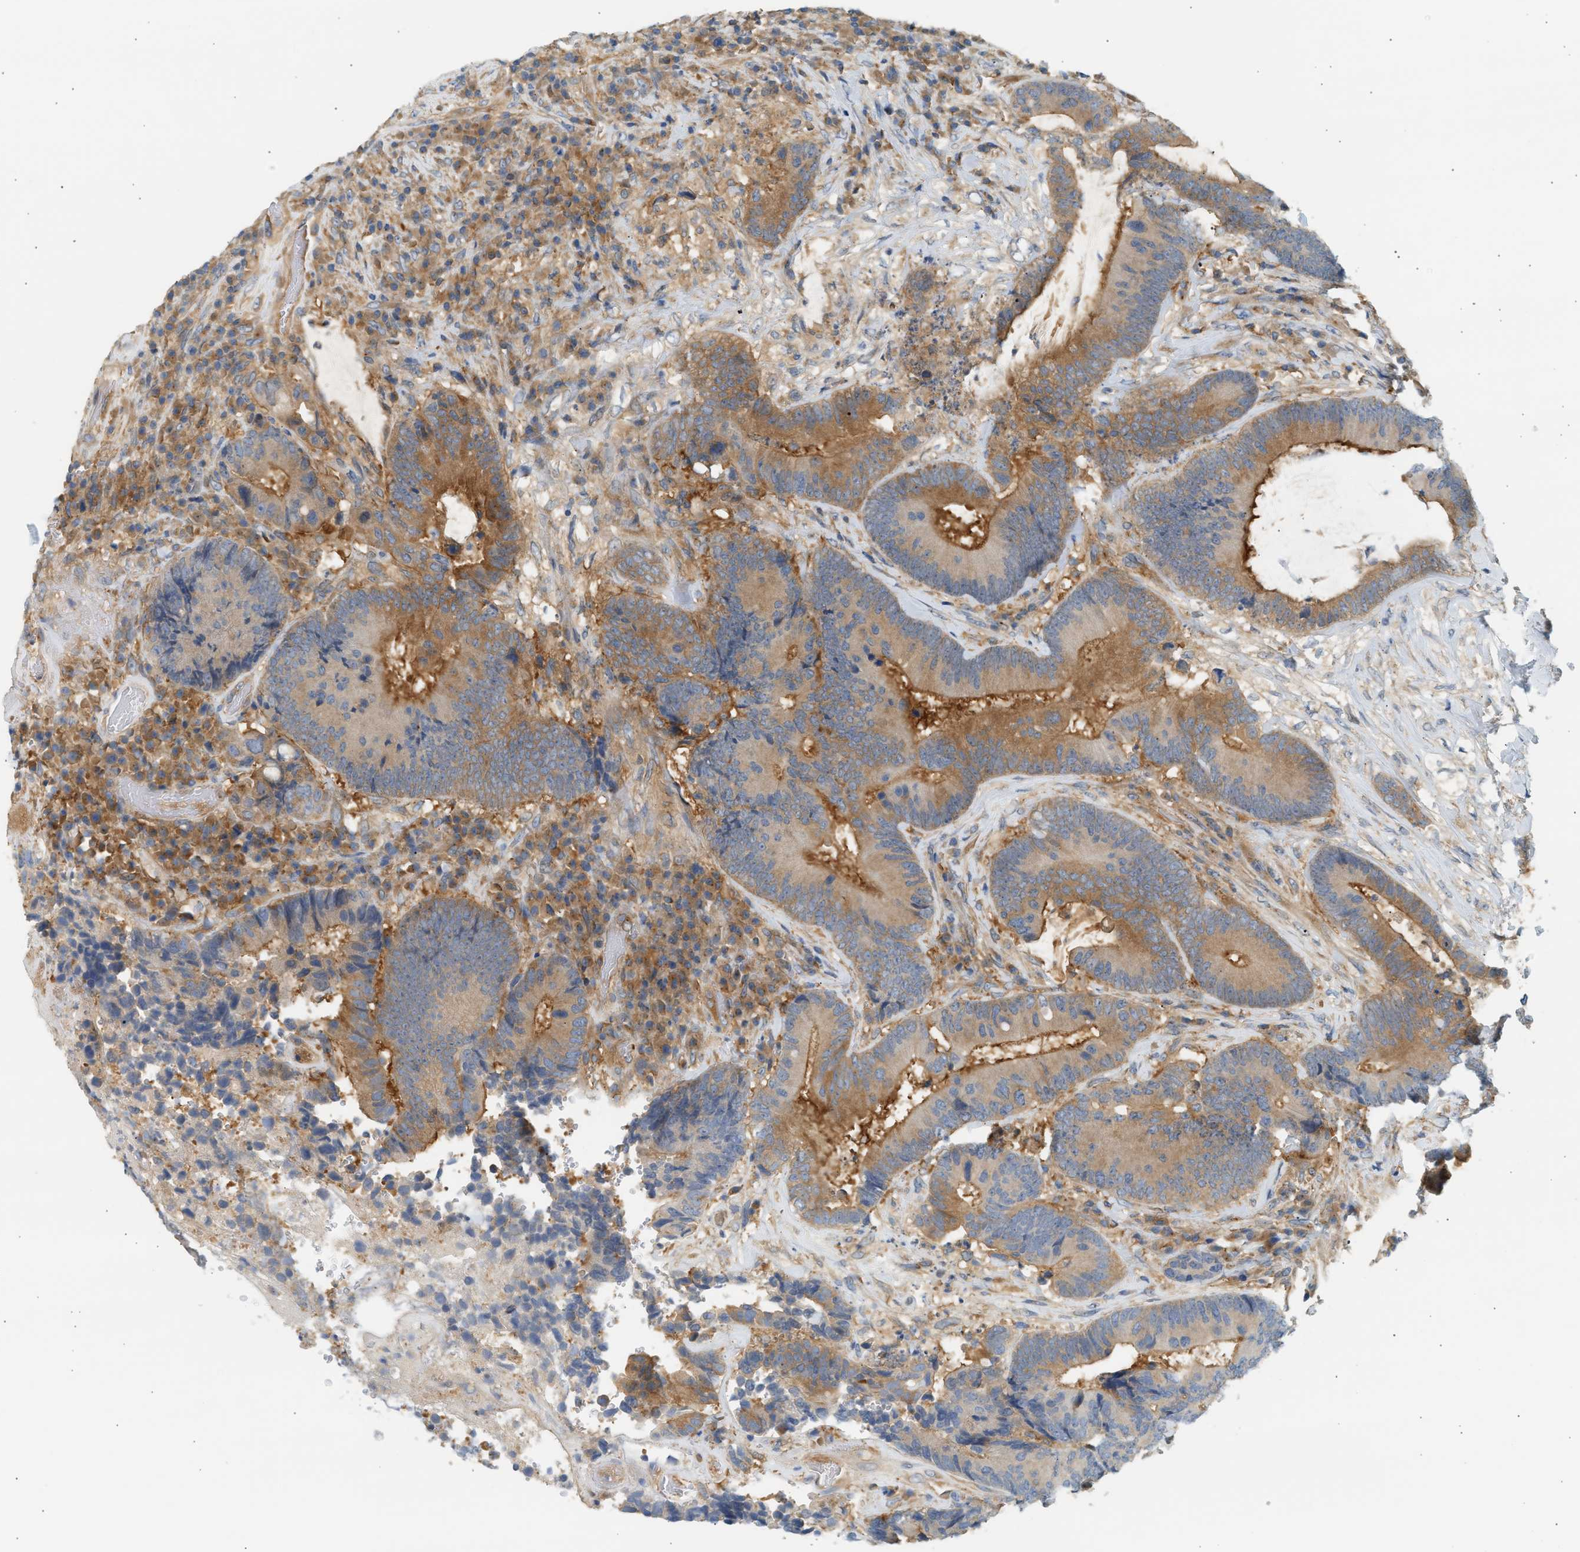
{"staining": {"intensity": "moderate", "quantity": ">75%", "location": "cytoplasmic/membranous"}, "tissue": "colorectal cancer", "cell_type": "Tumor cells", "image_type": "cancer", "snomed": [{"axis": "morphology", "description": "Adenocarcinoma, NOS"}, {"axis": "topography", "description": "Rectum"}], "caption": "DAB immunohistochemical staining of human colorectal cancer (adenocarcinoma) demonstrates moderate cytoplasmic/membranous protein staining in approximately >75% of tumor cells.", "gene": "PAFAH1B1", "patient": {"sex": "female", "age": 89}}